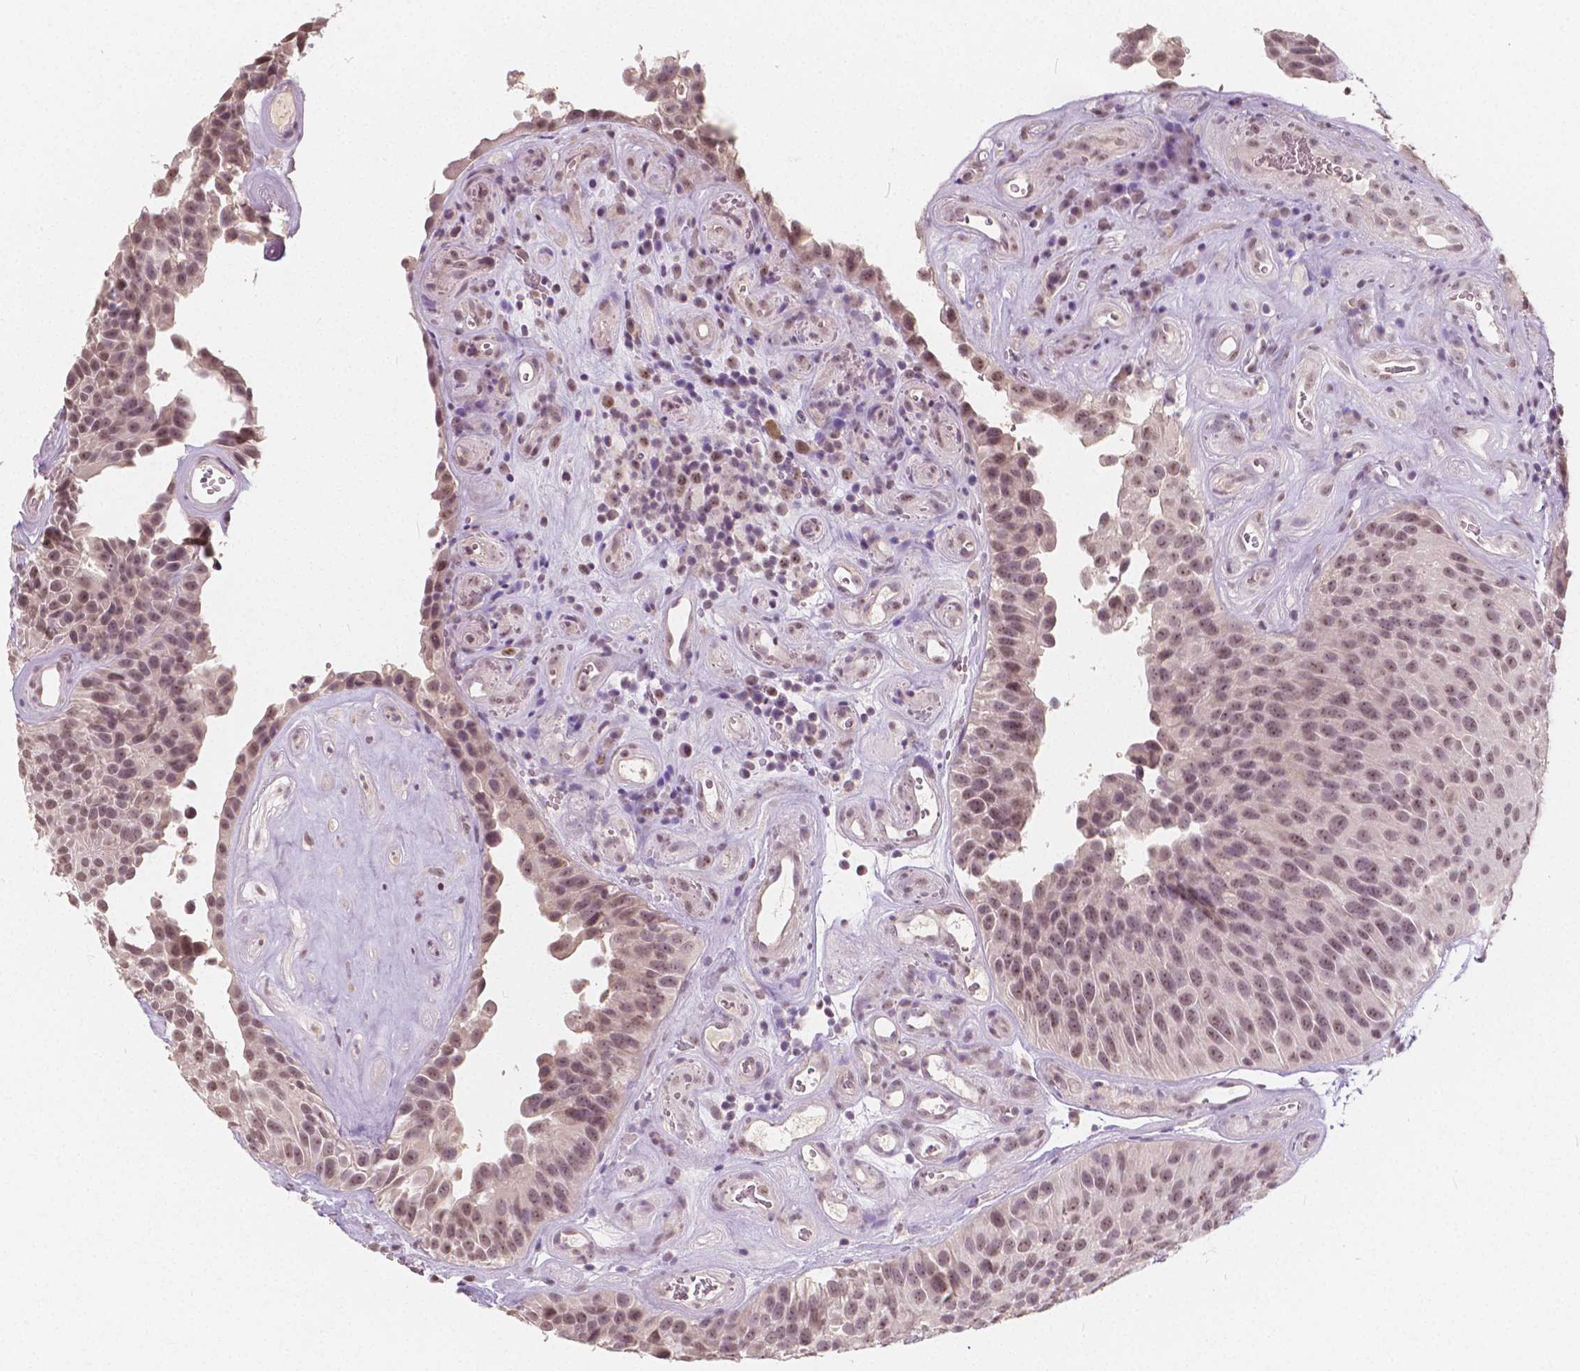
{"staining": {"intensity": "moderate", "quantity": ">75%", "location": "nuclear"}, "tissue": "urothelial cancer", "cell_type": "Tumor cells", "image_type": "cancer", "snomed": [{"axis": "morphology", "description": "Urothelial carcinoma, Low grade"}, {"axis": "topography", "description": "Urinary bladder"}], "caption": "IHC of human low-grade urothelial carcinoma shows medium levels of moderate nuclear positivity in about >75% of tumor cells.", "gene": "NOLC1", "patient": {"sex": "male", "age": 76}}